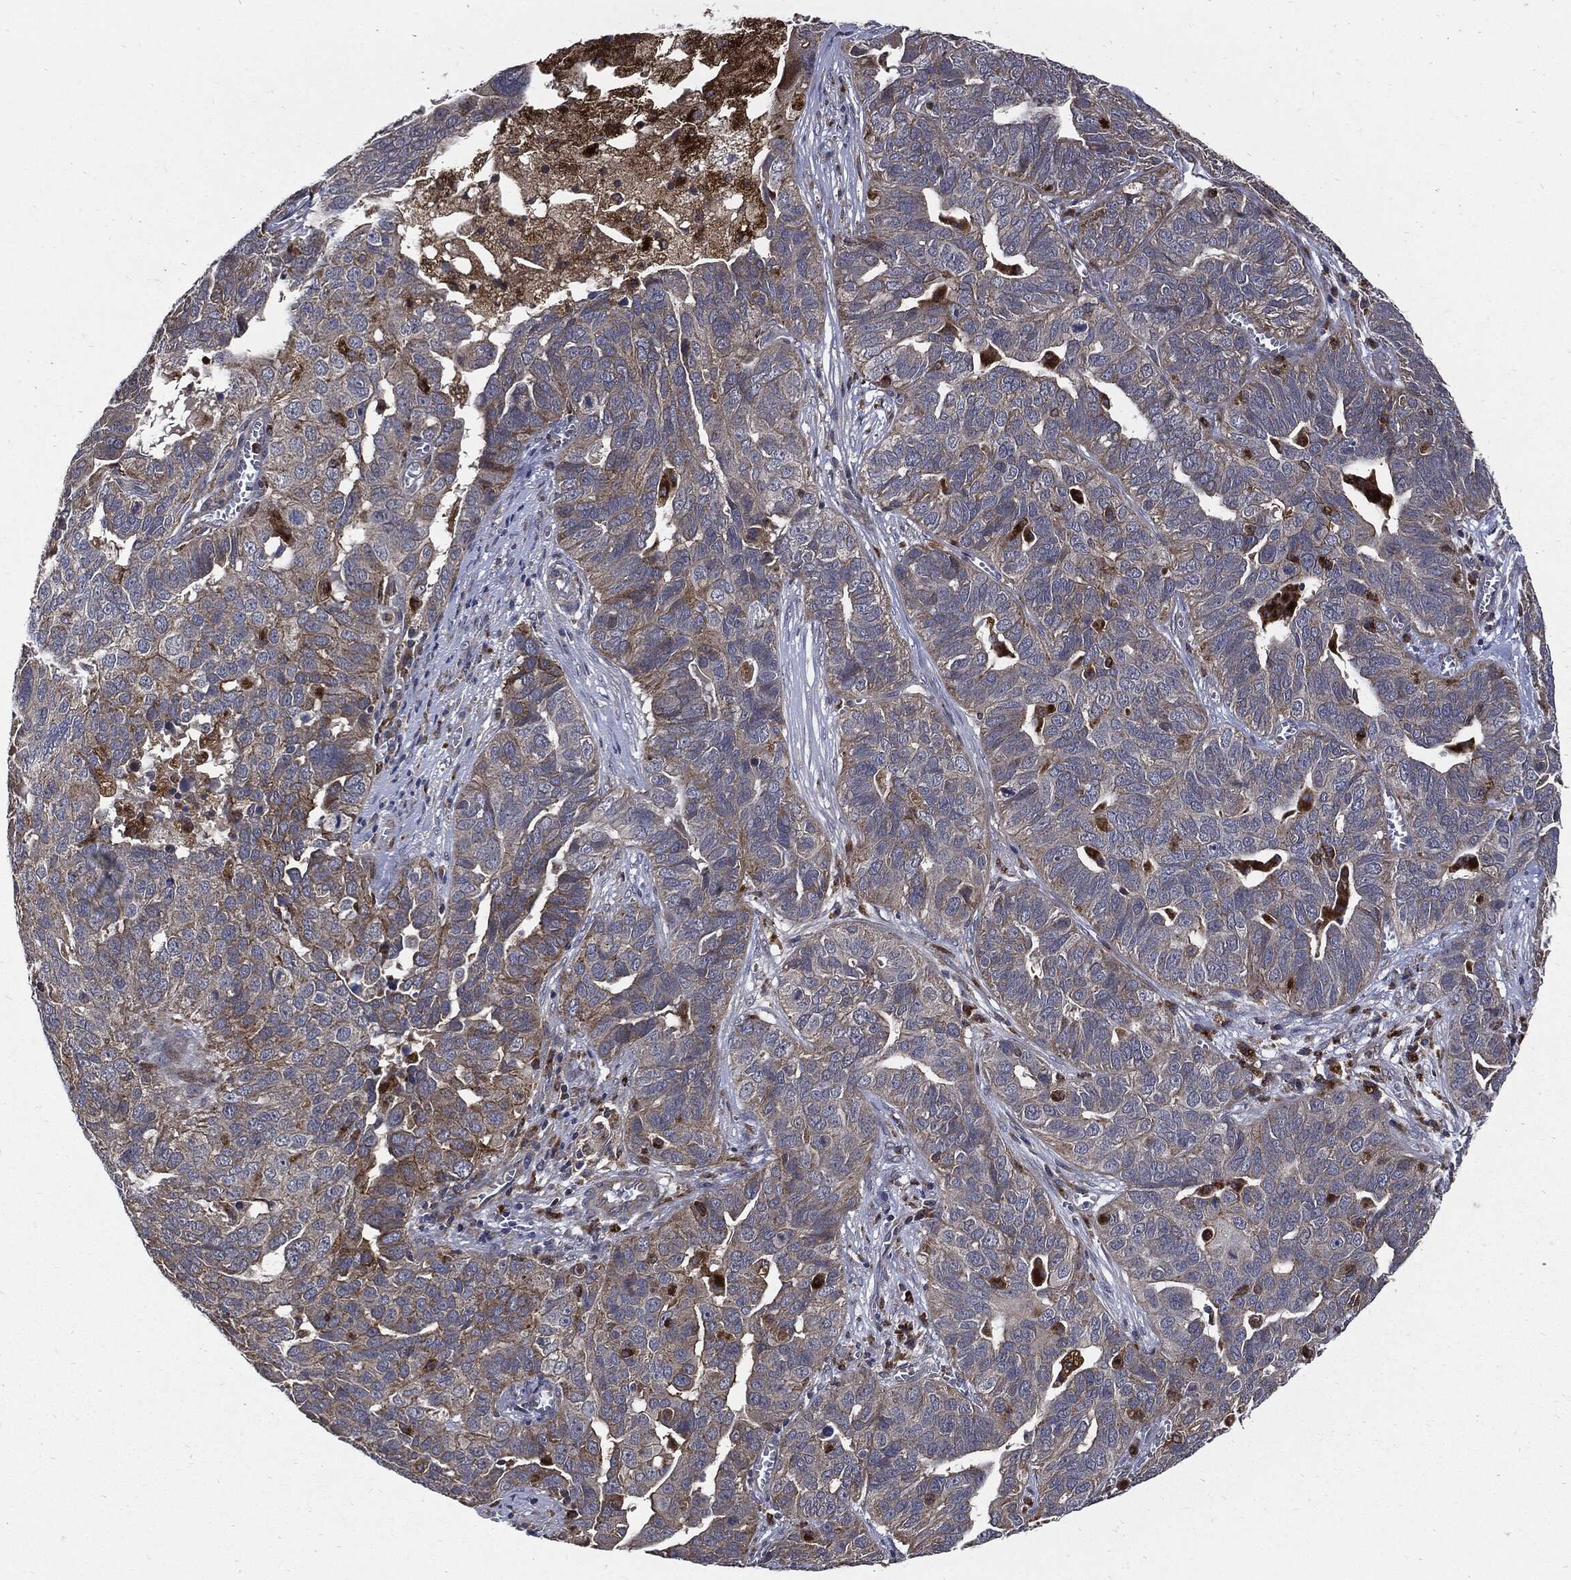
{"staining": {"intensity": "moderate", "quantity": "<25%", "location": "cytoplasmic/membranous"}, "tissue": "ovarian cancer", "cell_type": "Tumor cells", "image_type": "cancer", "snomed": [{"axis": "morphology", "description": "Carcinoma, endometroid"}, {"axis": "topography", "description": "Soft tissue"}, {"axis": "topography", "description": "Ovary"}], "caption": "A brown stain highlights moderate cytoplasmic/membranous expression of a protein in endometroid carcinoma (ovarian) tumor cells.", "gene": "SLC31A2", "patient": {"sex": "female", "age": 52}}